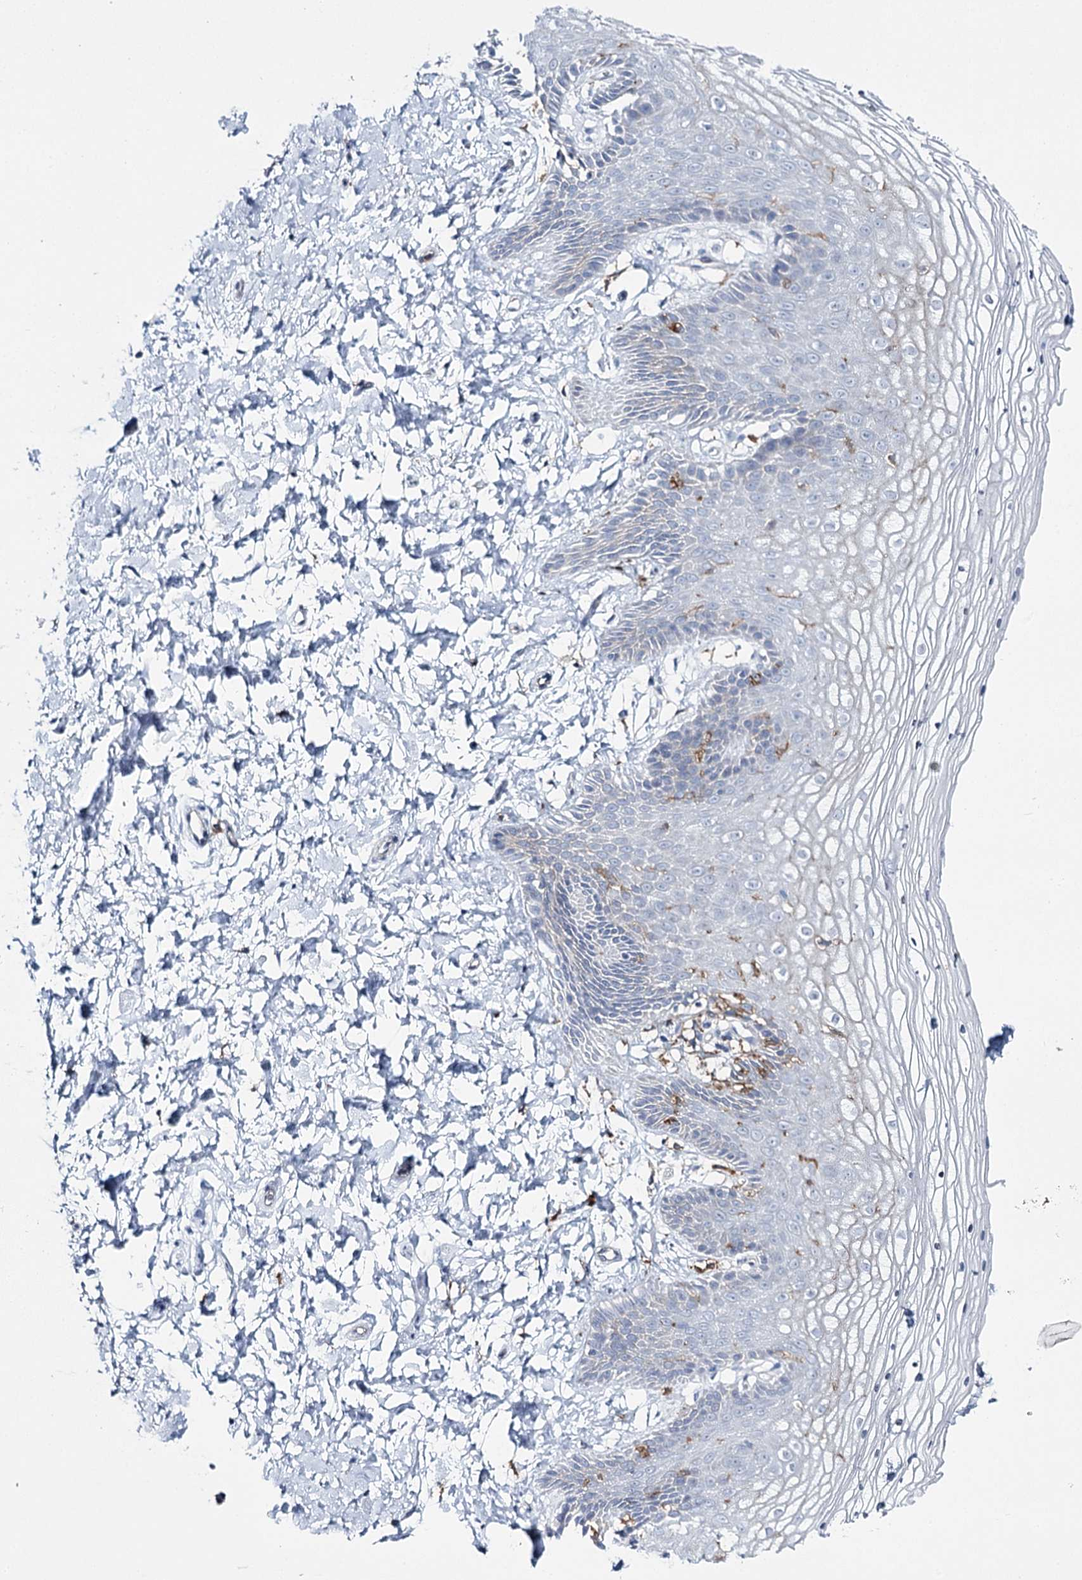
{"staining": {"intensity": "negative", "quantity": "none", "location": "none"}, "tissue": "vagina", "cell_type": "Squamous epithelial cells", "image_type": "normal", "snomed": [{"axis": "morphology", "description": "Normal tissue, NOS"}, {"axis": "topography", "description": "Vagina"}, {"axis": "topography", "description": "Cervix"}], "caption": "Immunohistochemistry (IHC) image of benign vagina stained for a protein (brown), which reveals no staining in squamous epithelial cells. (Immunohistochemistry (IHC), brightfield microscopy, high magnification).", "gene": "CCDC88A", "patient": {"sex": "female", "age": 40}}